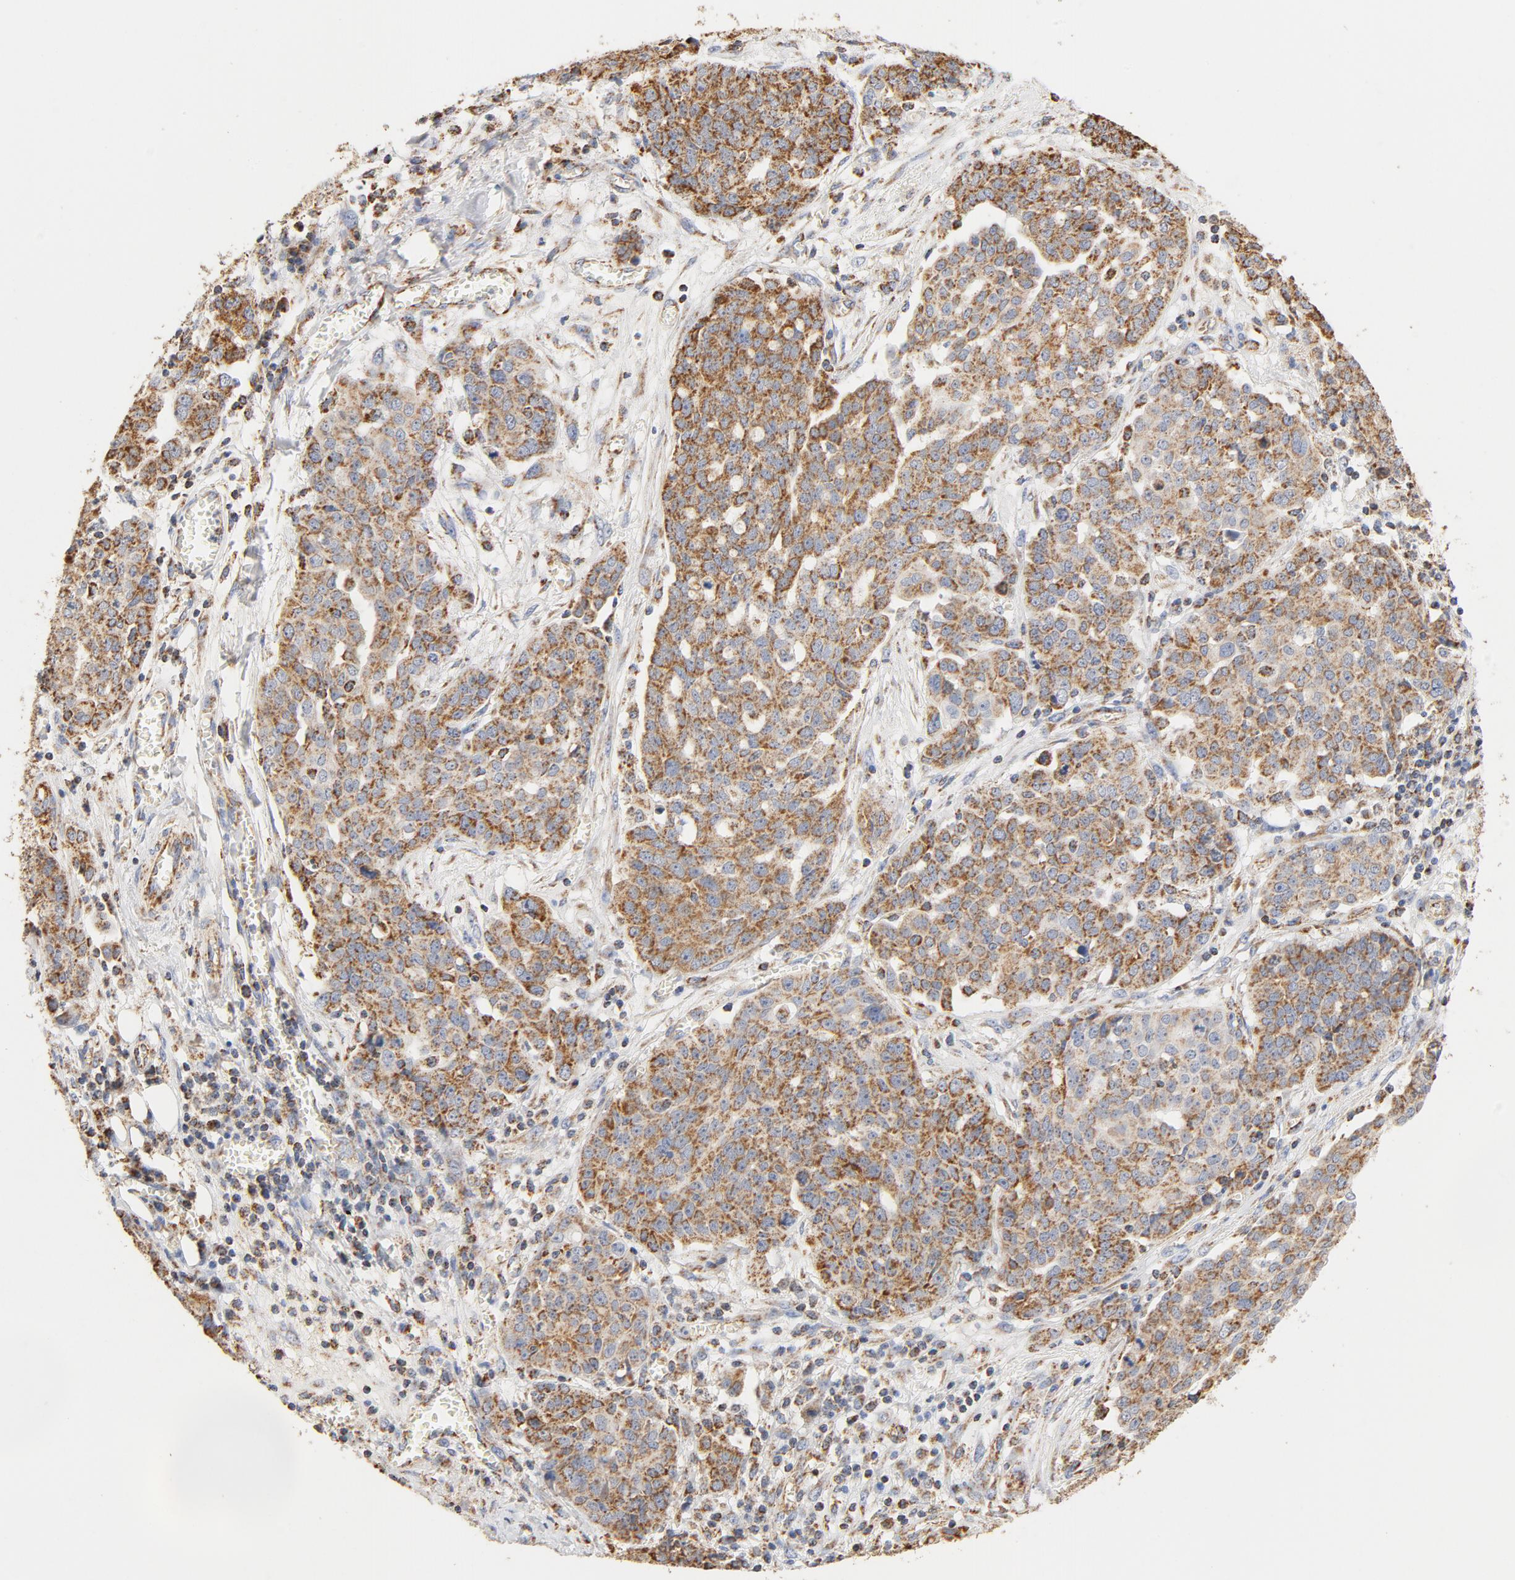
{"staining": {"intensity": "moderate", "quantity": ">75%", "location": "cytoplasmic/membranous"}, "tissue": "ovarian cancer", "cell_type": "Tumor cells", "image_type": "cancer", "snomed": [{"axis": "morphology", "description": "Cystadenocarcinoma, serous, NOS"}, {"axis": "topography", "description": "Soft tissue"}, {"axis": "topography", "description": "Ovary"}], "caption": "A high-resolution photomicrograph shows immunohistochemistry staining of ovarian cancer (serous cystadenocarcinoma), which reveals moderate cytoplasmic/membranous positivity in approximately >75% of tumor cells.", "gene": "COX4I1", "patient": {"sex": "female", "age": 57}}